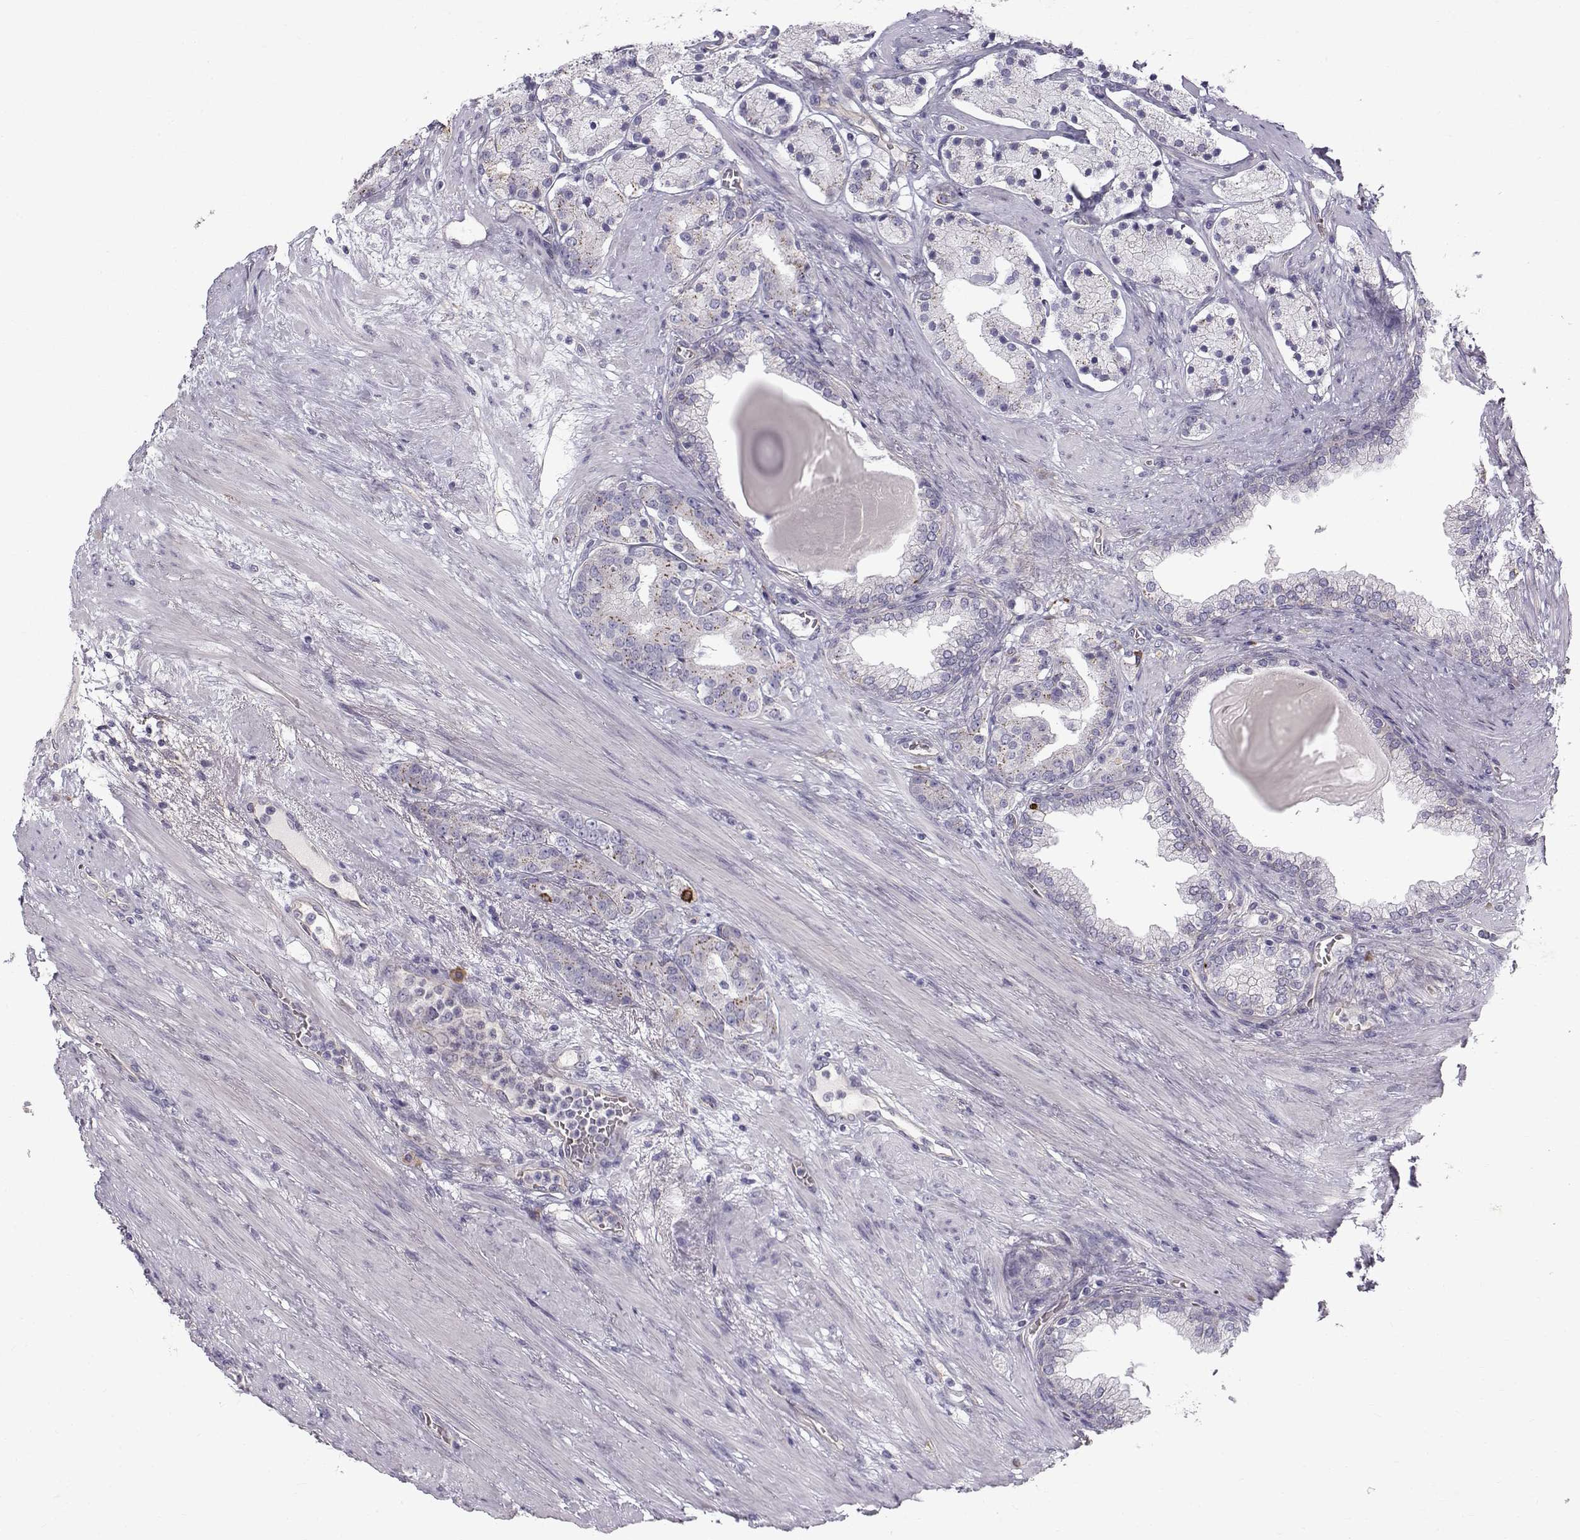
{"staining": {"intensity": "strong", "quantity": "<25%", "location": "cytoplasmic/membranous"}, "tissue": "prostate cancer", "cell_type": "Tumor cells", "image_type": "cancer", "snomed": [{"axis": "morphology", "description": "Adenocarcinoma, NOS"}, {"axis": "topography", "description": "Prostate"}], "caption": "Prostate cancer (adenocarcinoma) tissue demonstrates strong cytoplasmic/membranous expression in approximately <25% of tumor cells Using DAB (3,3'-diaminobenzidine) (brown) and hematoxylin (blue) stains, captured at high magnification using brightfield microscopy.", "gene": "QPCT", "patient": {"sex": "male", "age": 69}}